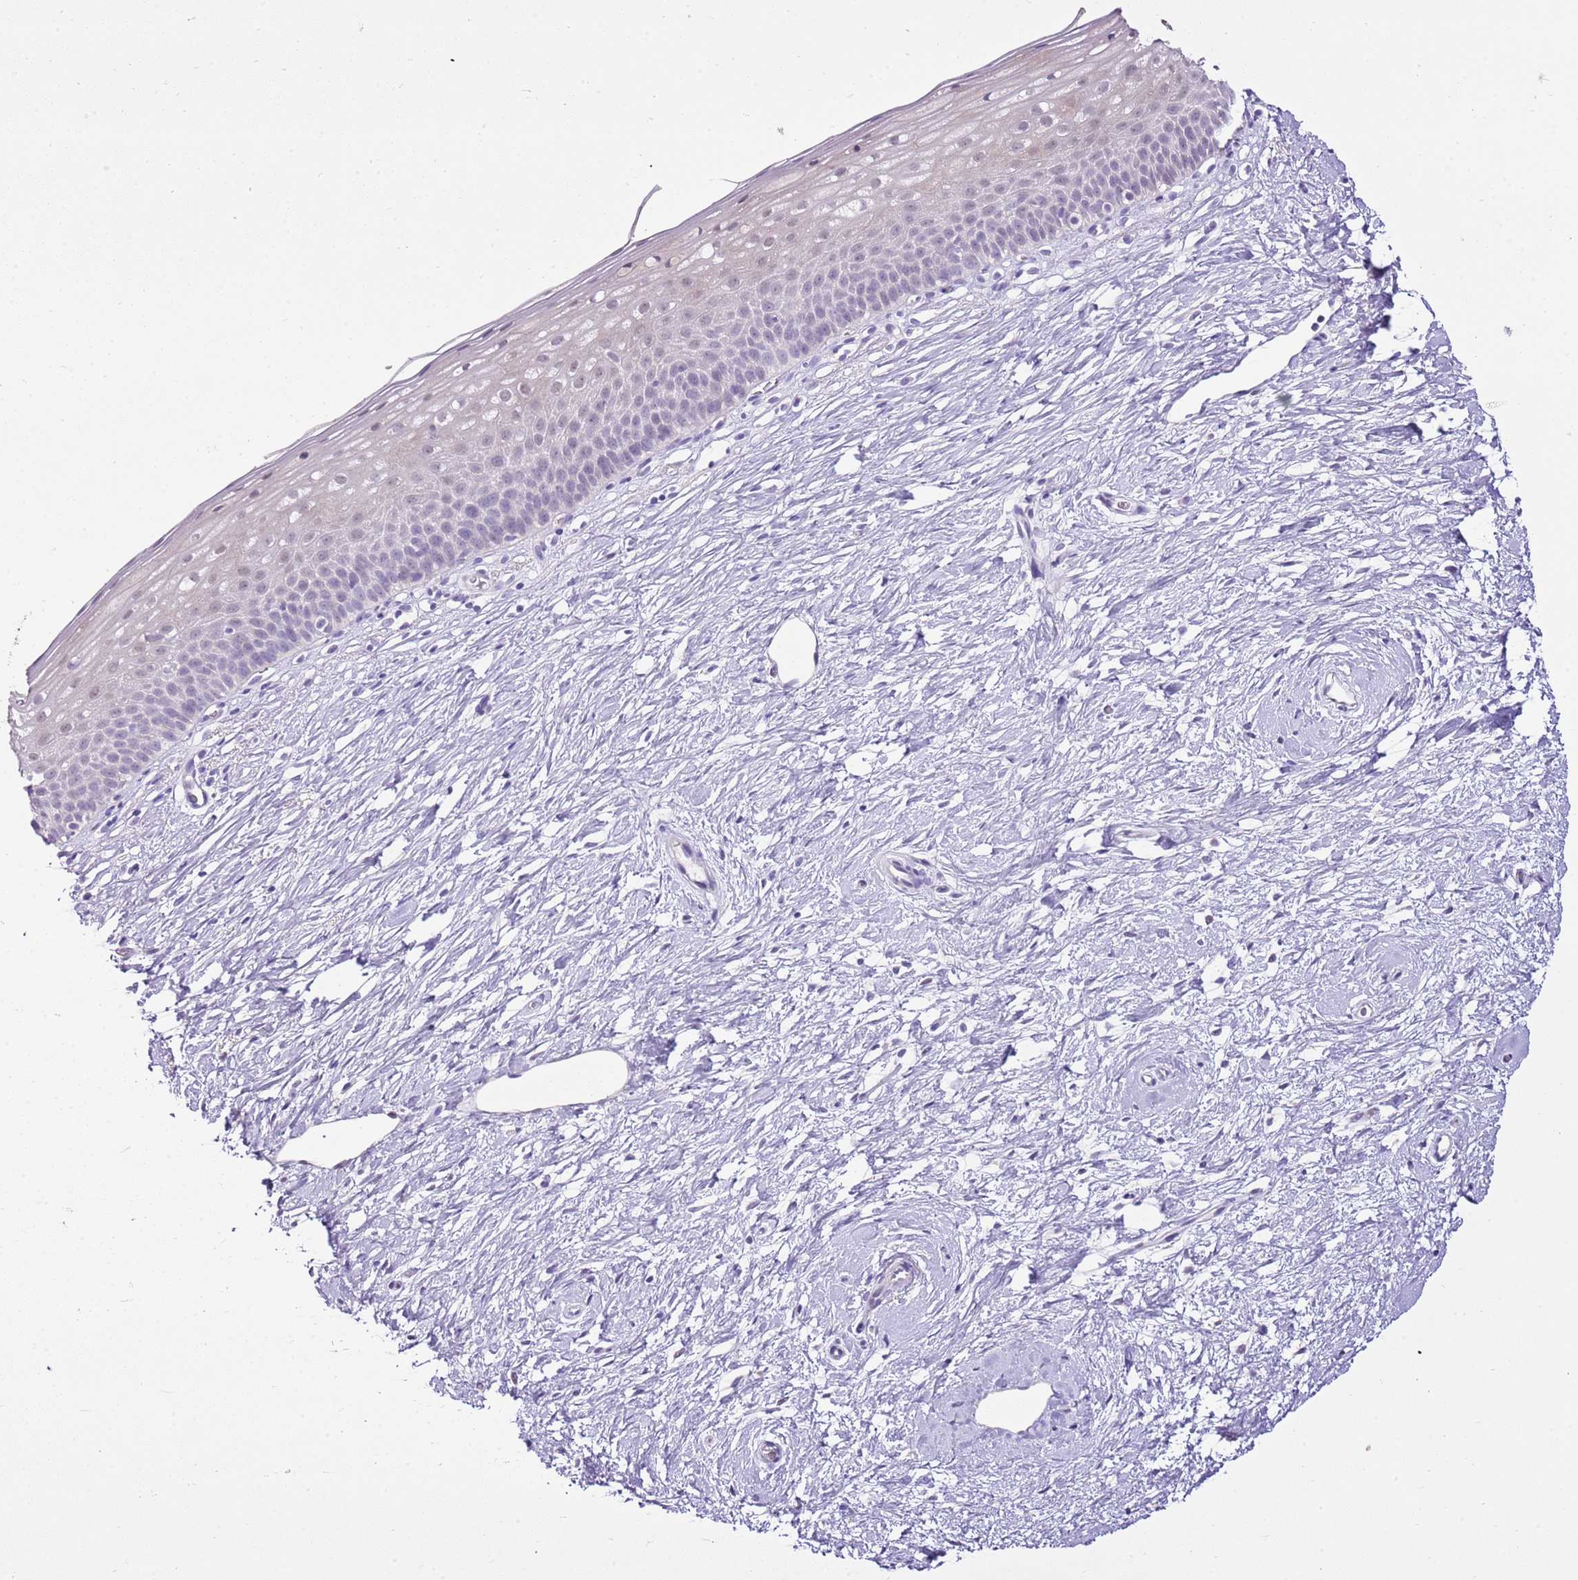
{"staining": {"intensity": "negative", "quantity": "none", "location": "none"}, "tissue": "cervix", "cell_type": "Glandular cells", "image_type": "normal", "snomed": [{"axis": "morphology", "description": "Normal tissue, NOS"}, {"axis": "topography", "description": "Cervix"}], "caption": "IHC of benign cervix reveals no staining in glandular cells.", "gene": "XPO7", "patient": {"sex": "female", "age": 57}}